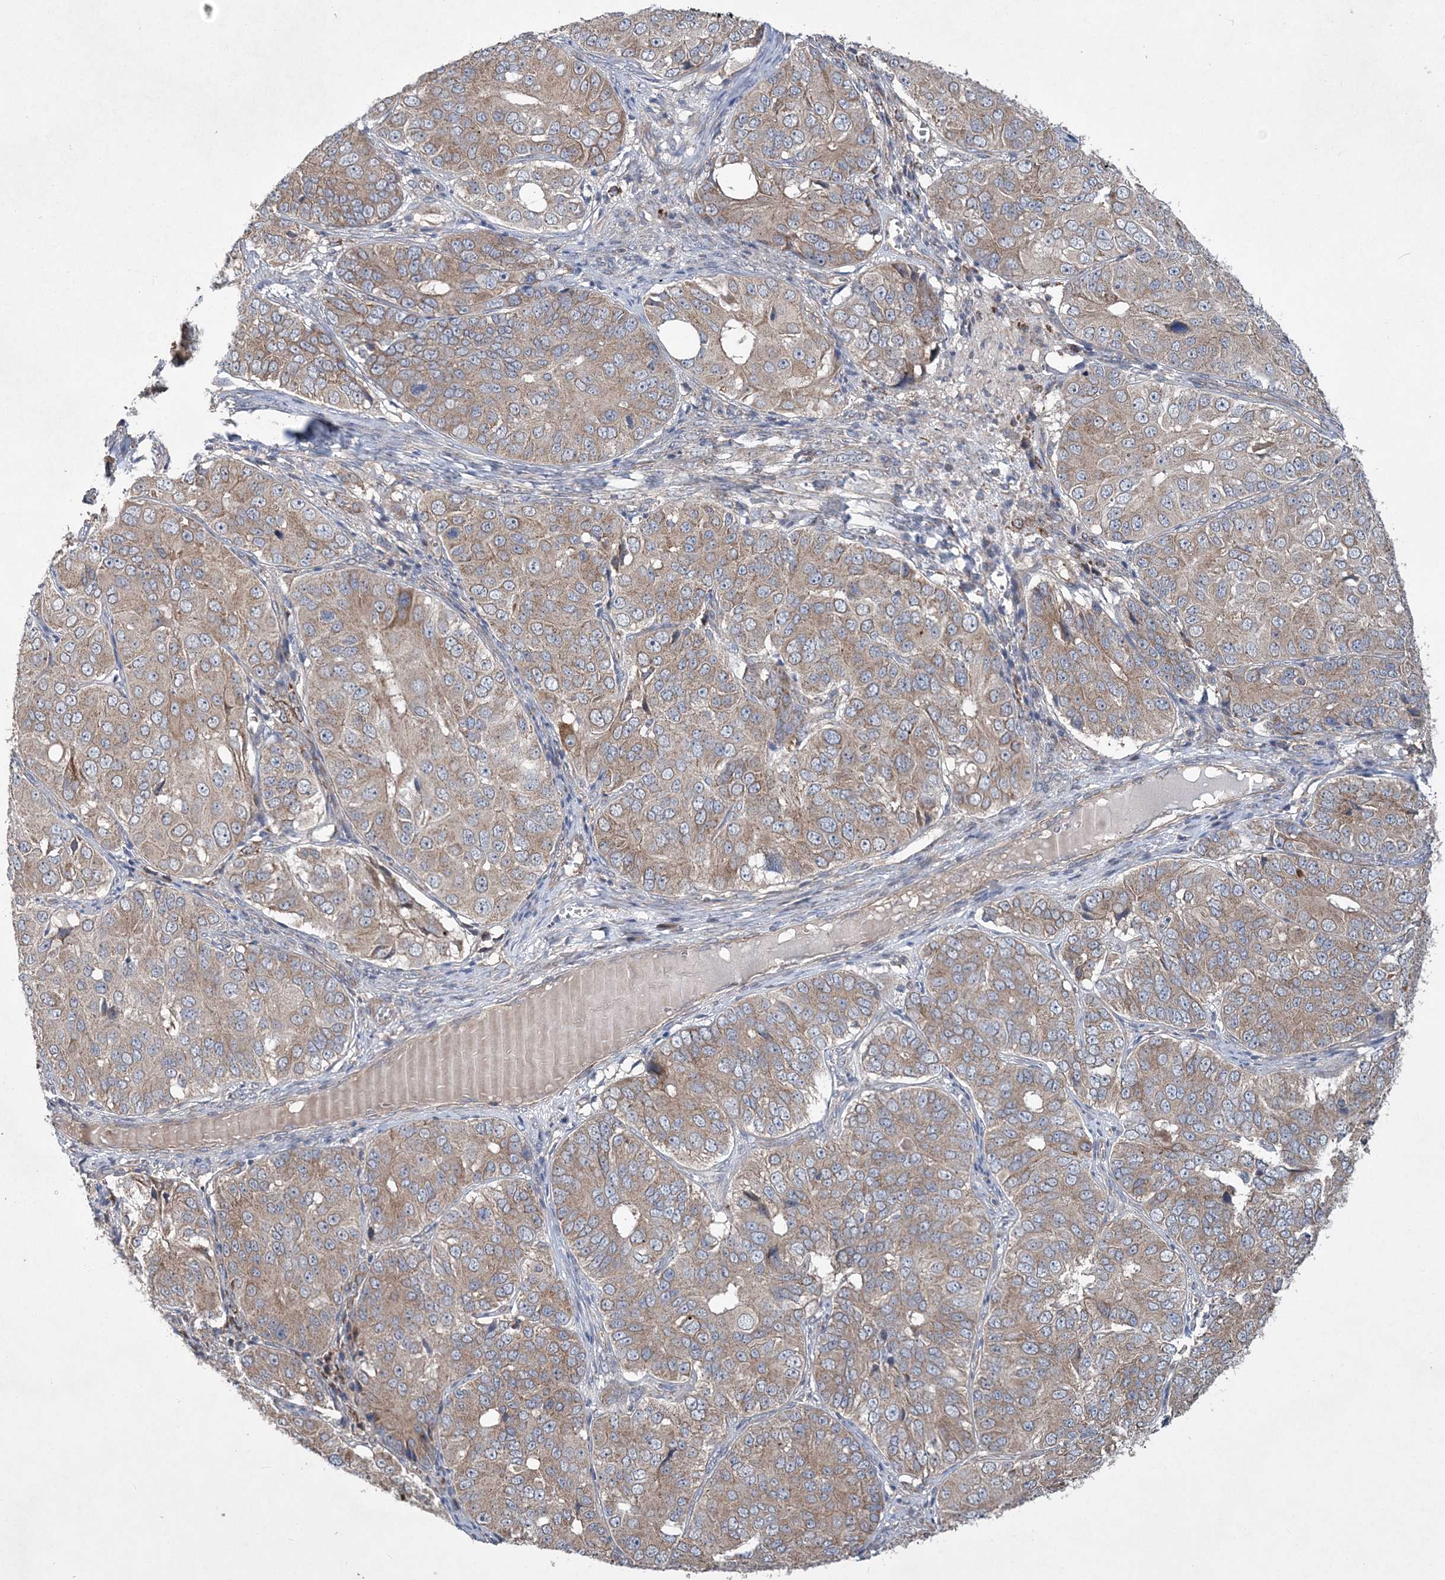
{"staining": {"intensity": "weak", "quantity": ">75%", "location": "cytoplasmic/membranous"}, "tissue": "ovarian cancer", "cell_type": "Tumor cells", "image_type": "cancer", "snomed": [{"axis": "morphology", "description": "Carcinoma, endometroid"}, {"axis": "topography", "description": "Ovary"}], "caption": "Protein analysis of endometroid carcinoma (ovarian) tissue exhibits weak cytoplasmic/membranous expression in about >75% of tumor cells.", "gene": "MTRF1L", "patient": {"sex": "female", "age": 51}}